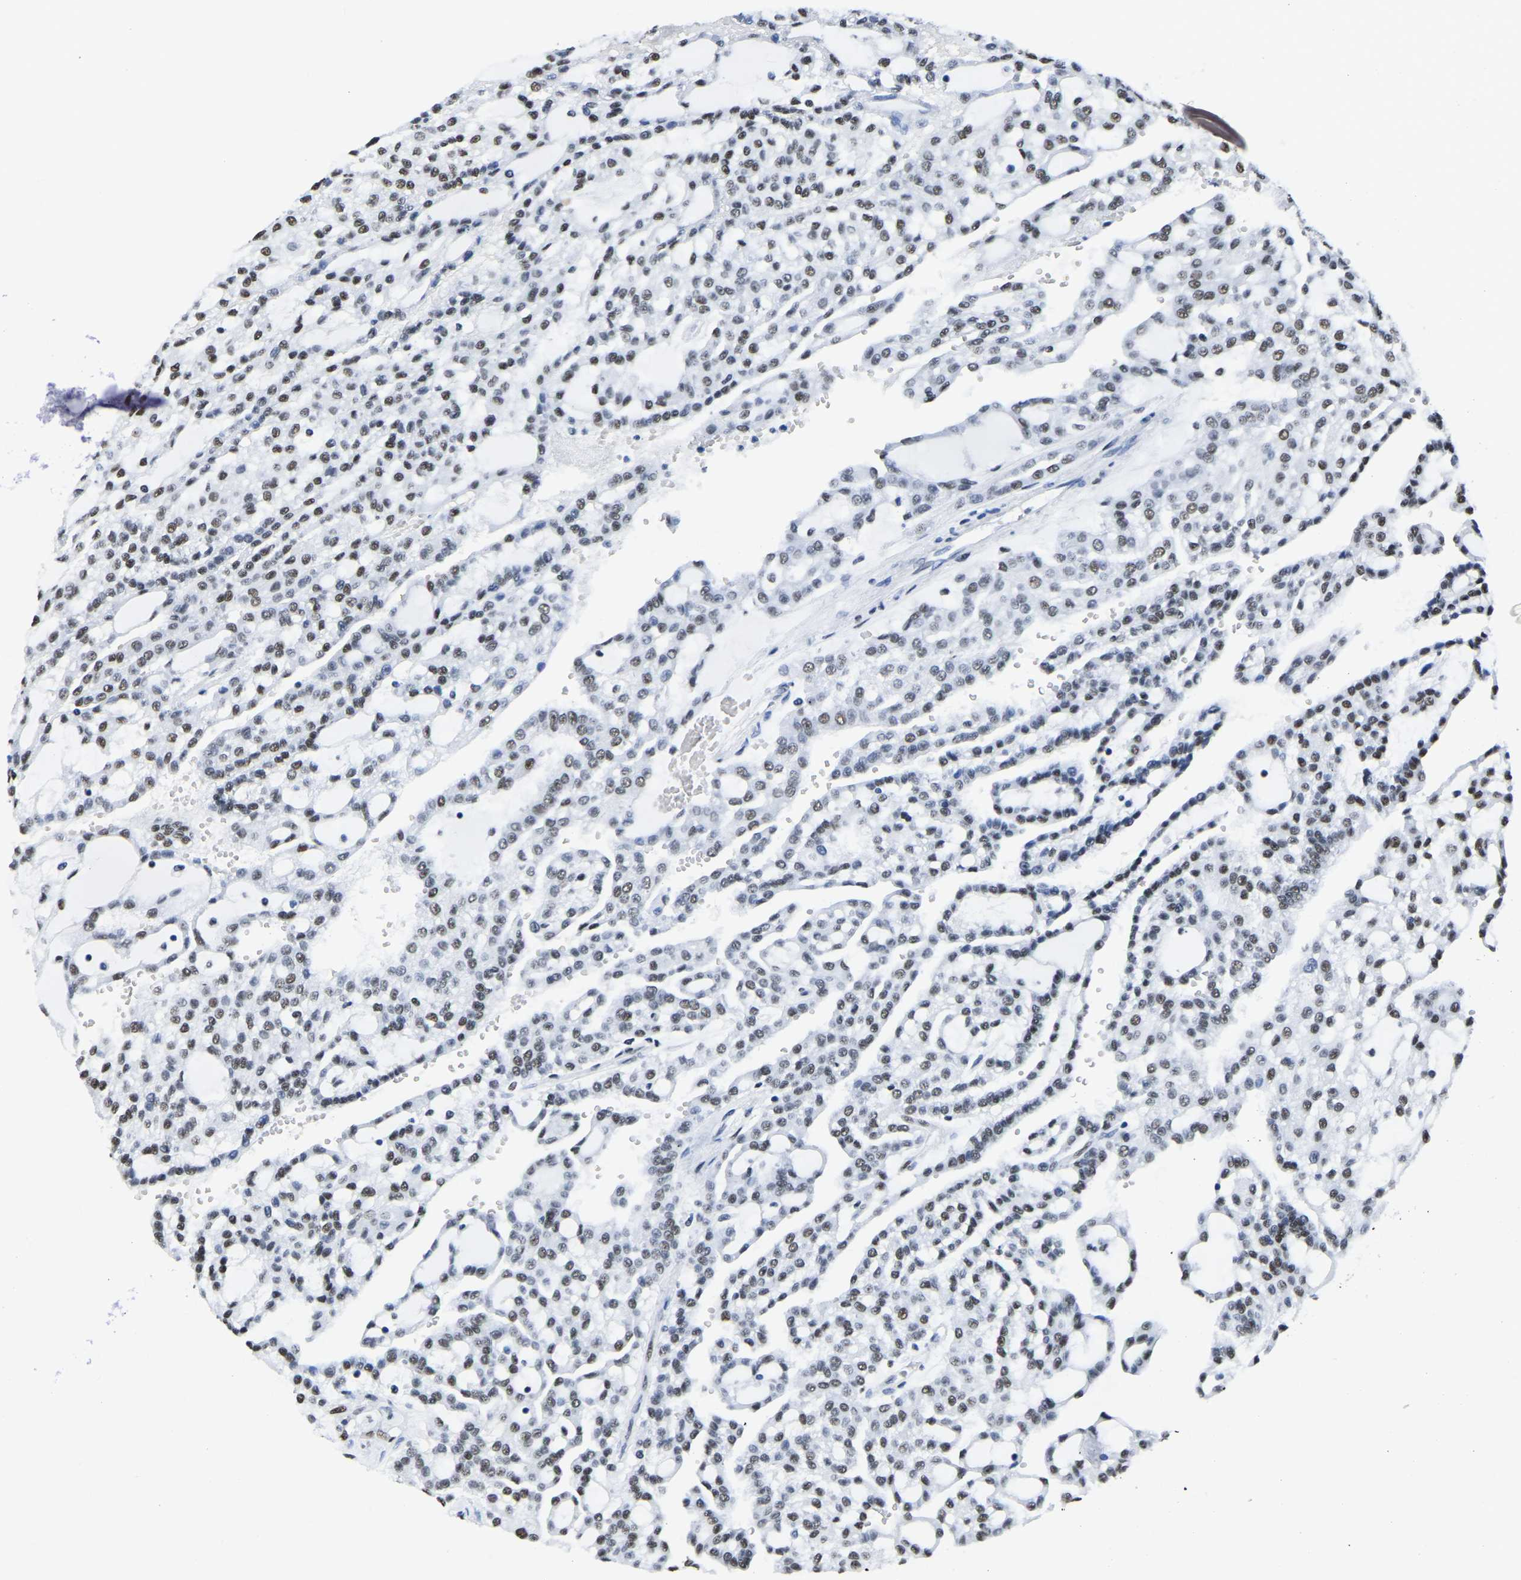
{"staining": {"intensity": "moderate", "quantity": "25%-75%", "location": "nuclear"}, "tissue": "renal cancer", "cell_type": "Tumor cells", "image_type": "cancer", "snomed": [{"axis": "morphology", "description": "Adenocarcinoma, NOS"}, {"axis": "topography", "description": "Kidney"}], "caption": "Renal cancer (adenocarcinoma) stained with immunohistochemistry displays moderate nuclear positivity in about 25%-75% of tumor cells.", "gene": "UBA1", "patient": {"sex": "male", "age": 63}}